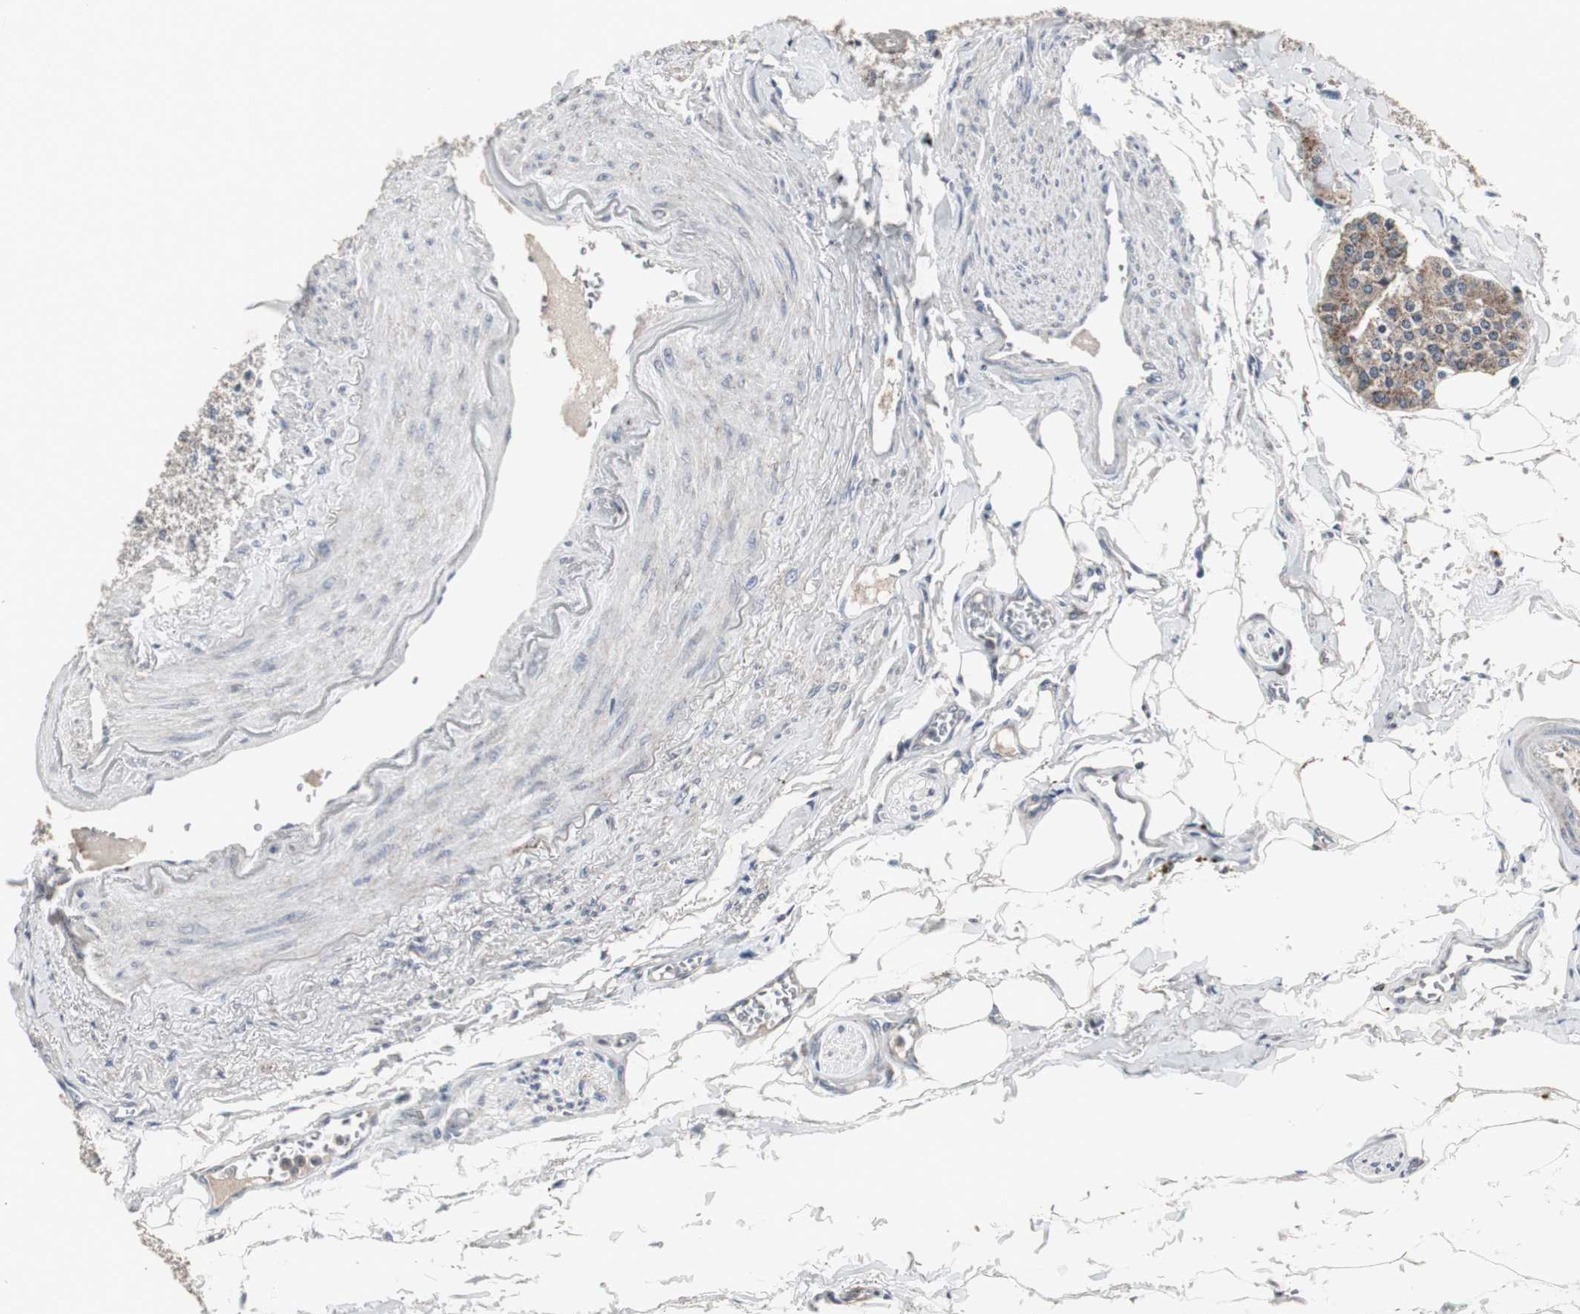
{"staining": {"intensity": "weak", "quantity": ">75%", "location": "cytoplasmic/membranous"}, "tissue": "carcinoid", "cell_type": "Tumor cells", "image_type": "cancer", "snomed": [{"axis": "morphology", "description": "Carcinoid, malignant, NOS"}, {"axis": "topography", "description": "Colon"}], "caption": "This histopathology image displays IHC staining of human malignant carcinoid, with low weak cytoplasmic/membranous positivity in about >75% of tumor cells.", "gene": "ACAA1", "patient": {"sex": "female", "age": 61}}